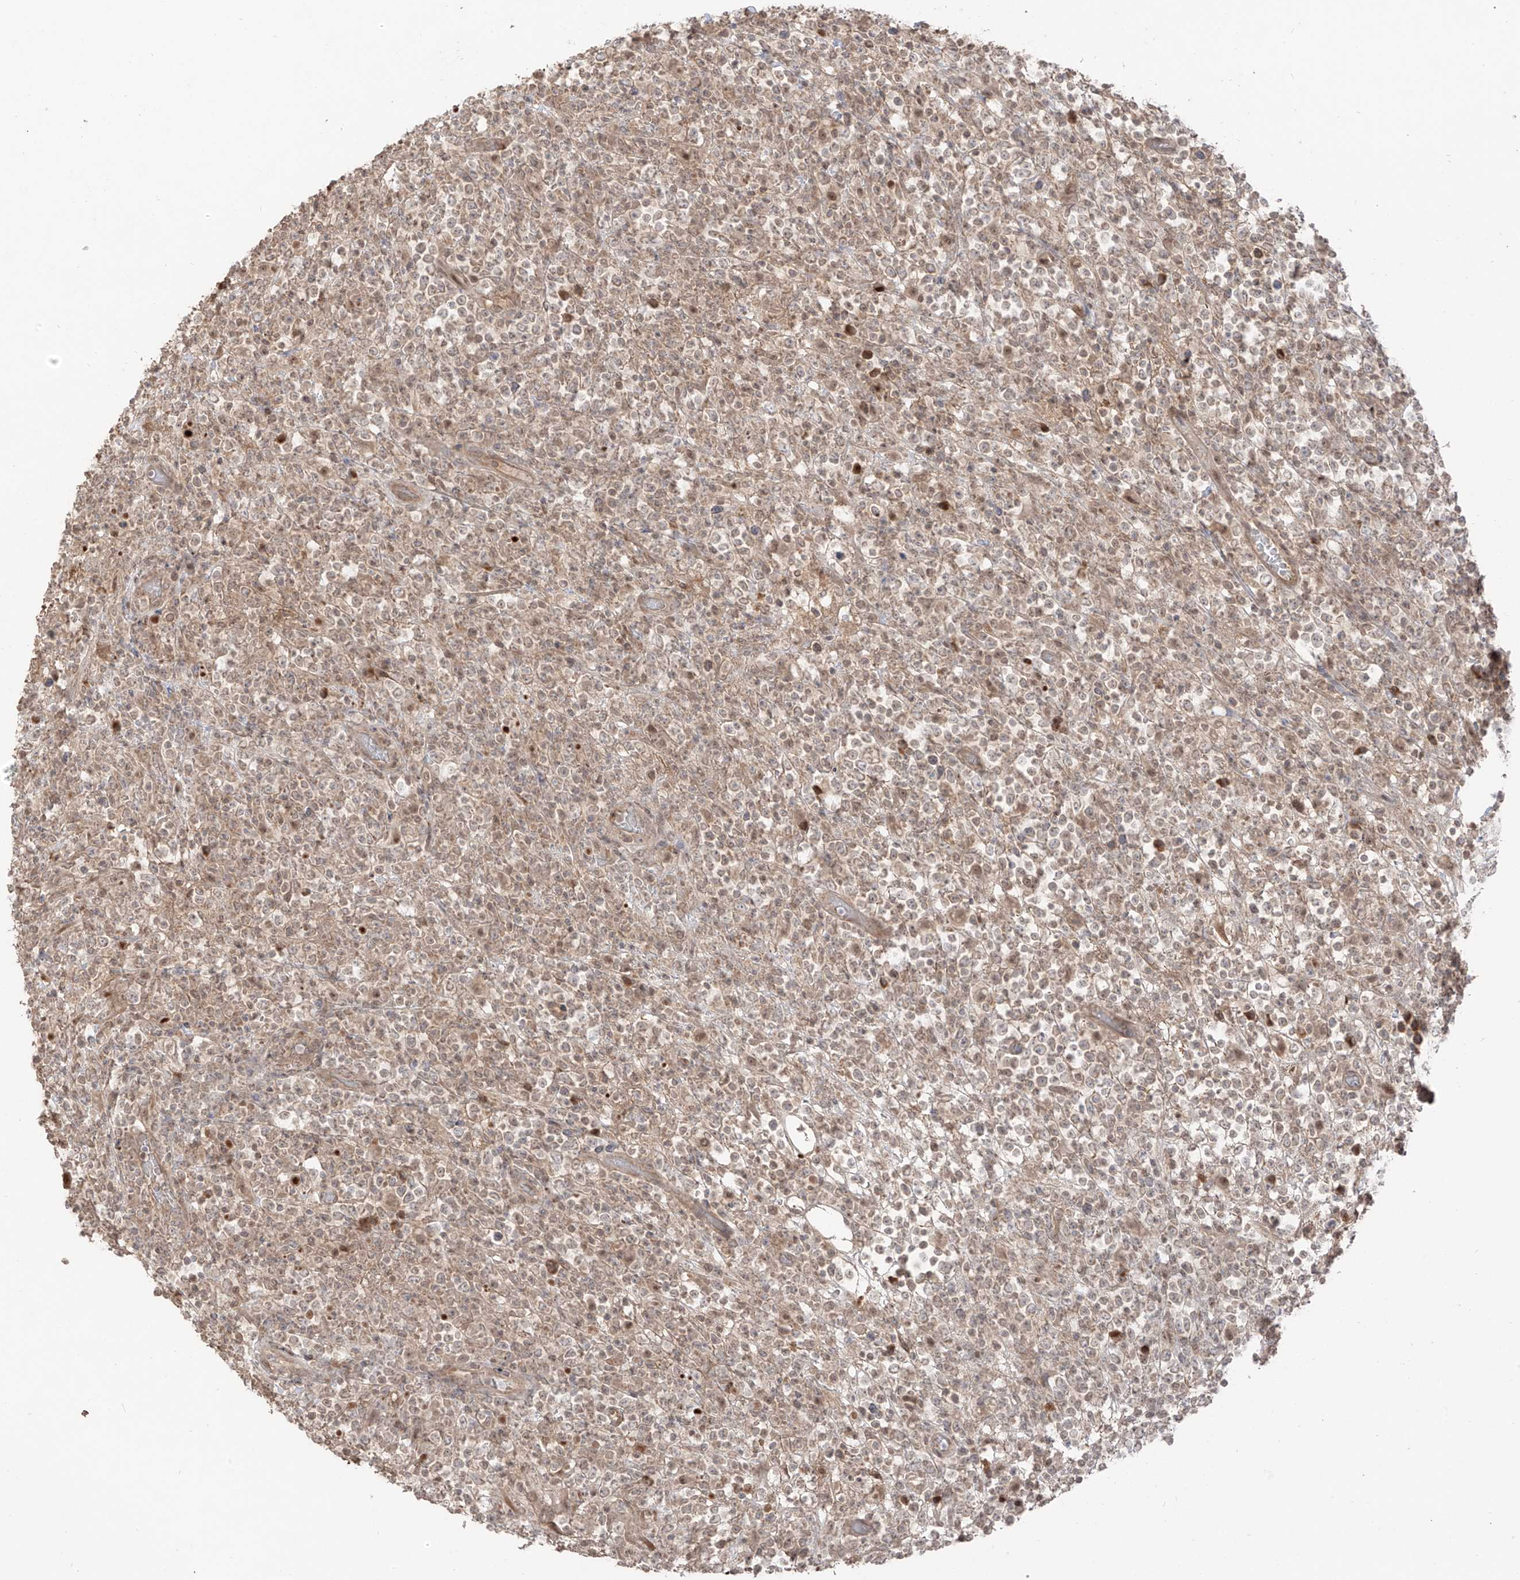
{"staining": {"intensity": "weak", "quantity": "25%-75%", "location": "cytoplasmic/membranous,nuclear"}, "tissue": "lymphoma", "cell_type": "Tumor cells", "image_type": "cancer", "snomed": [{"axis": "morphology", "description": "Malignant lymphoma, non-Hodgkin's type, High grade"}, {"axis": "topography", "description": "Colon"}], "caption": "Immunohistochemistry (IHC) of malignant lymphoma, non-Hodgkin's type (high-grade) demonstrates low levels of weak cytoplasmic/membranous and nuclear positivity in about 25%-75% of tumor cells. (DAB (3,3'-diaminobenzidine) IHC with brightfield microscopy, high magnification).", "gene": "COLGALT2", "patient": {"sex": "female", "age": 53}}